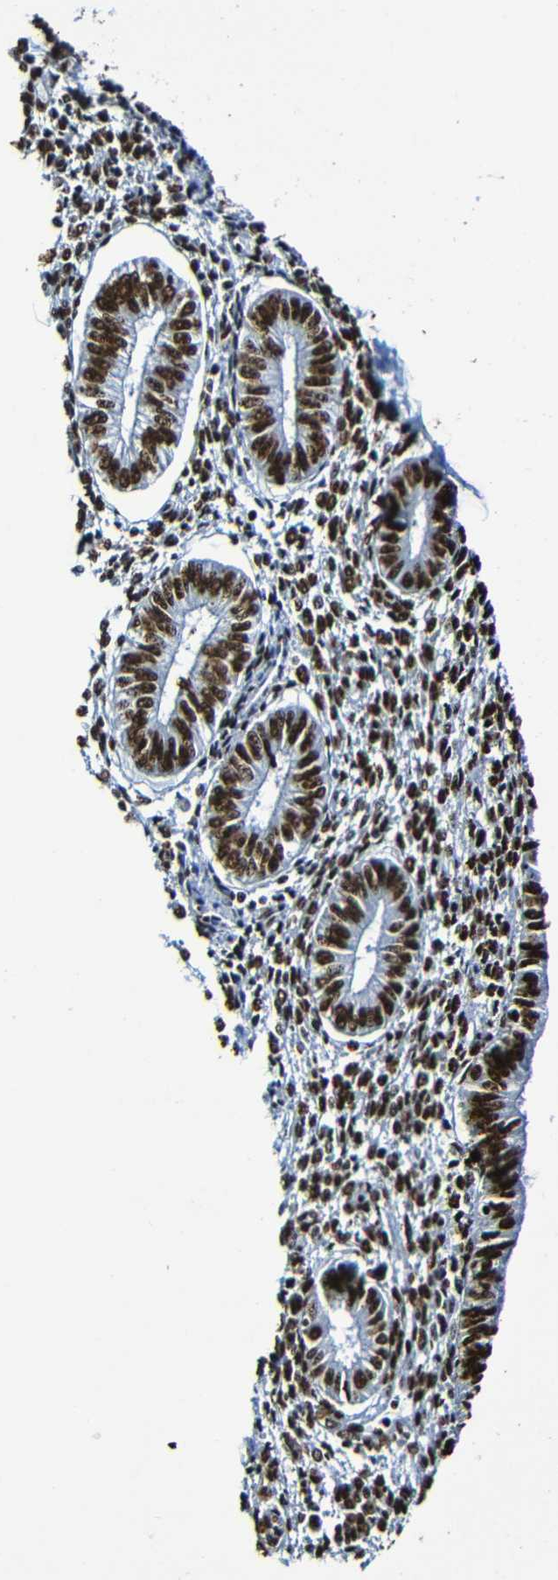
{"staining": {"intensity": "strong", "quantity": ">75%", "location": "nuclear"}, "tissue": "endometrium", "cell_type": "Cells in endometrial stroma", "image_type": "normal", "snomed": [{"axis": "morphology", "description": "Normal tissue, NOS"}, {"axis": "topography", "description": "Endometrium"}], "caption": "DAB immunohistochemical staining of benign human endometrium reveals strong nuclear protein positivity in approximately >75% of cells in endometrial stroma. The staining was performed using DAB, with brown indicating positive protein expression. Nuclei are stained blue with hematoxylin.", "gene": "SRSF3", "patient": {"sex": "female", "age": 50}}